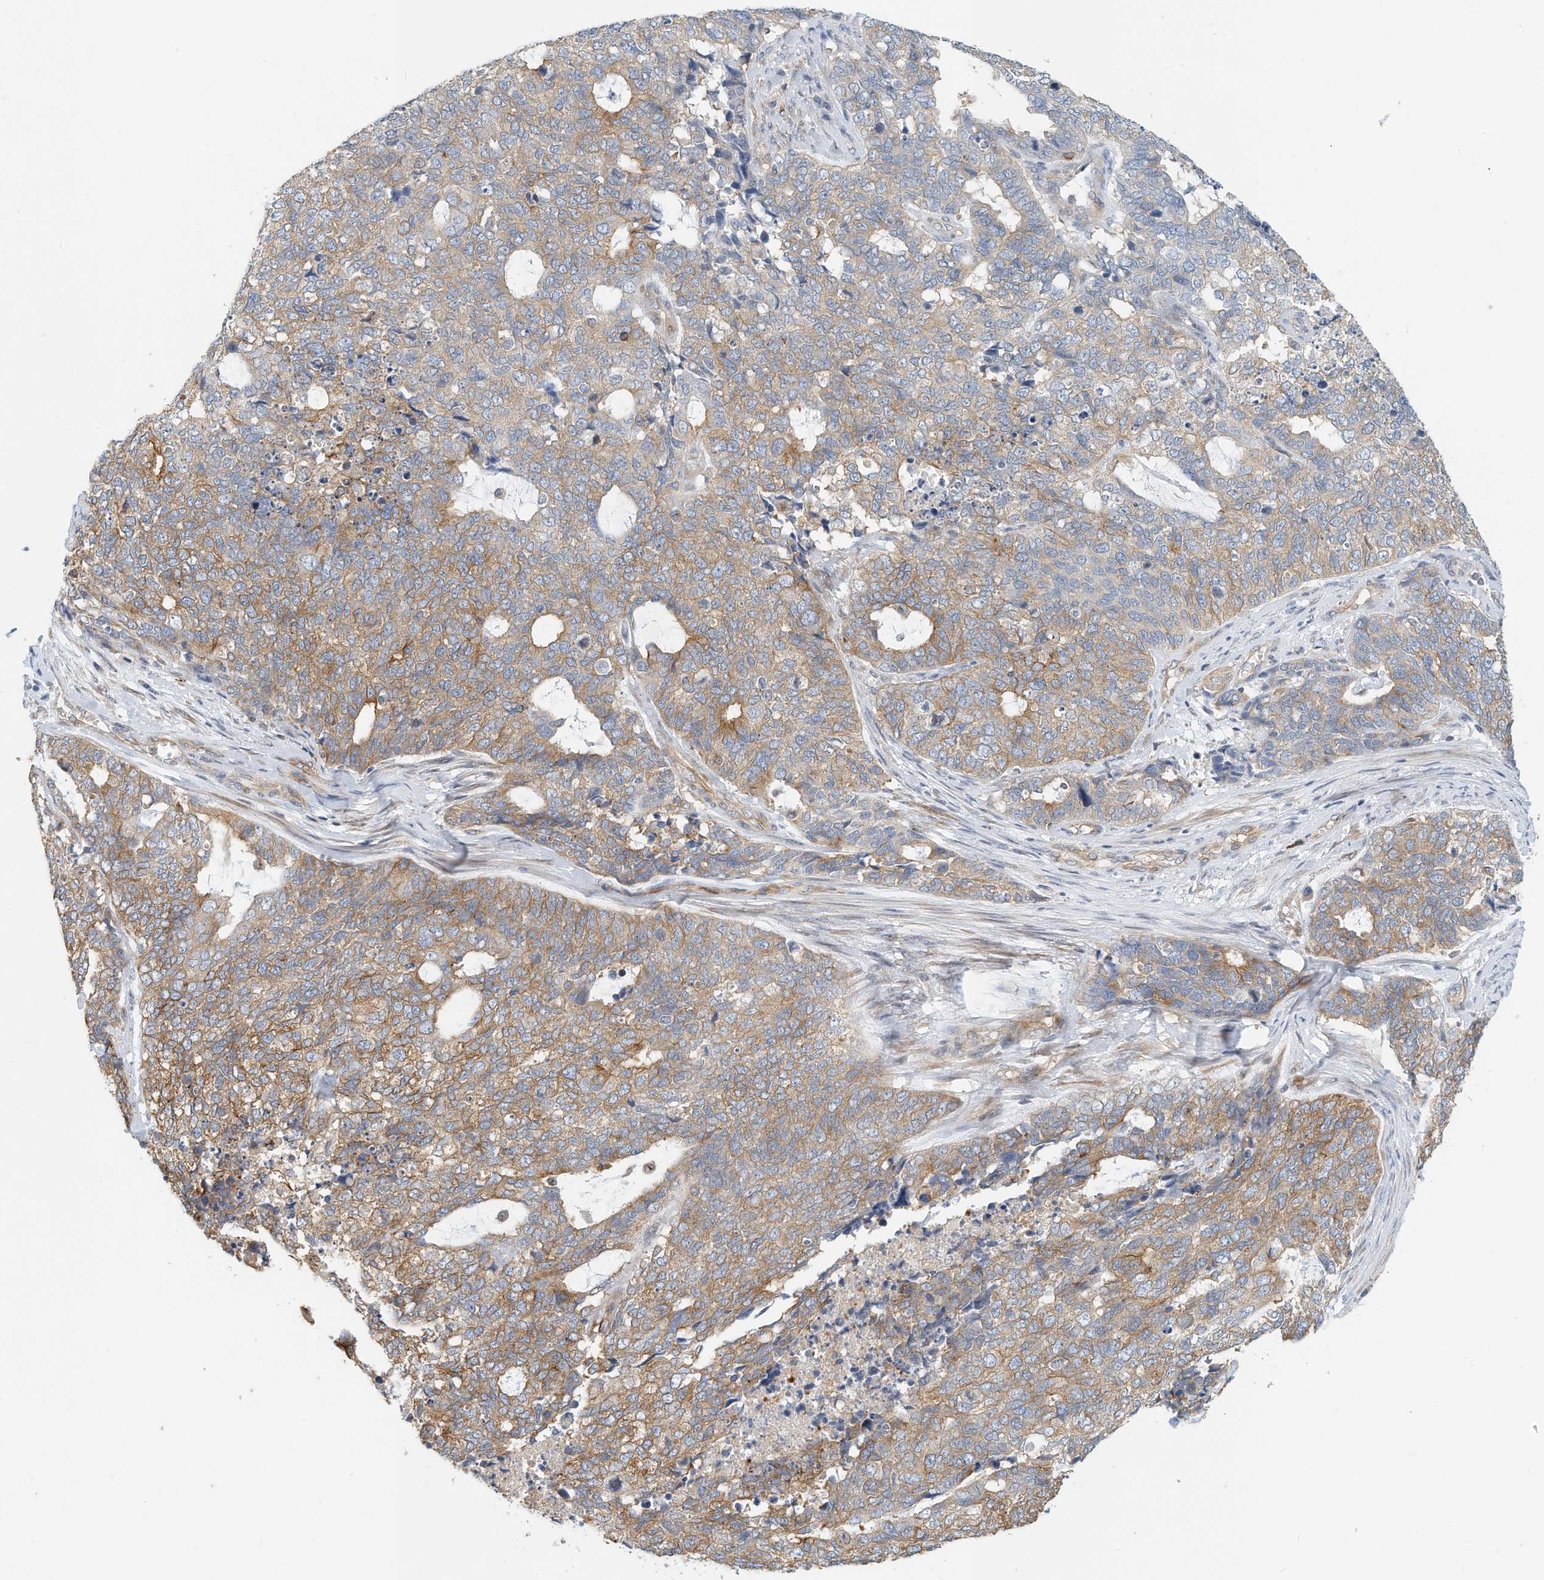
{"staining": {"intensity": "moderate", "quantity": ">75%", "location": "cytoplasmic/membranous"}, "tissue": "cervical cancer", "cell_type": "Tumor cells", "image_type": "cancer", "snomed": [{"axis": "morphology", "description": "Squamous cell carcinoma, NOS"}, {"axis": "topography", "description": "Cervix"}], "caption": "Protein staining reveals moderate cytoplasmic/membranous expression in about >75% of tumor cells in cervical cancer (squamous cell carcinoma). (DAB IHC with brightfield microscopy, high magnification).", "gene": "MICAL1", "patient": {"sex": "female", "age": 63}}